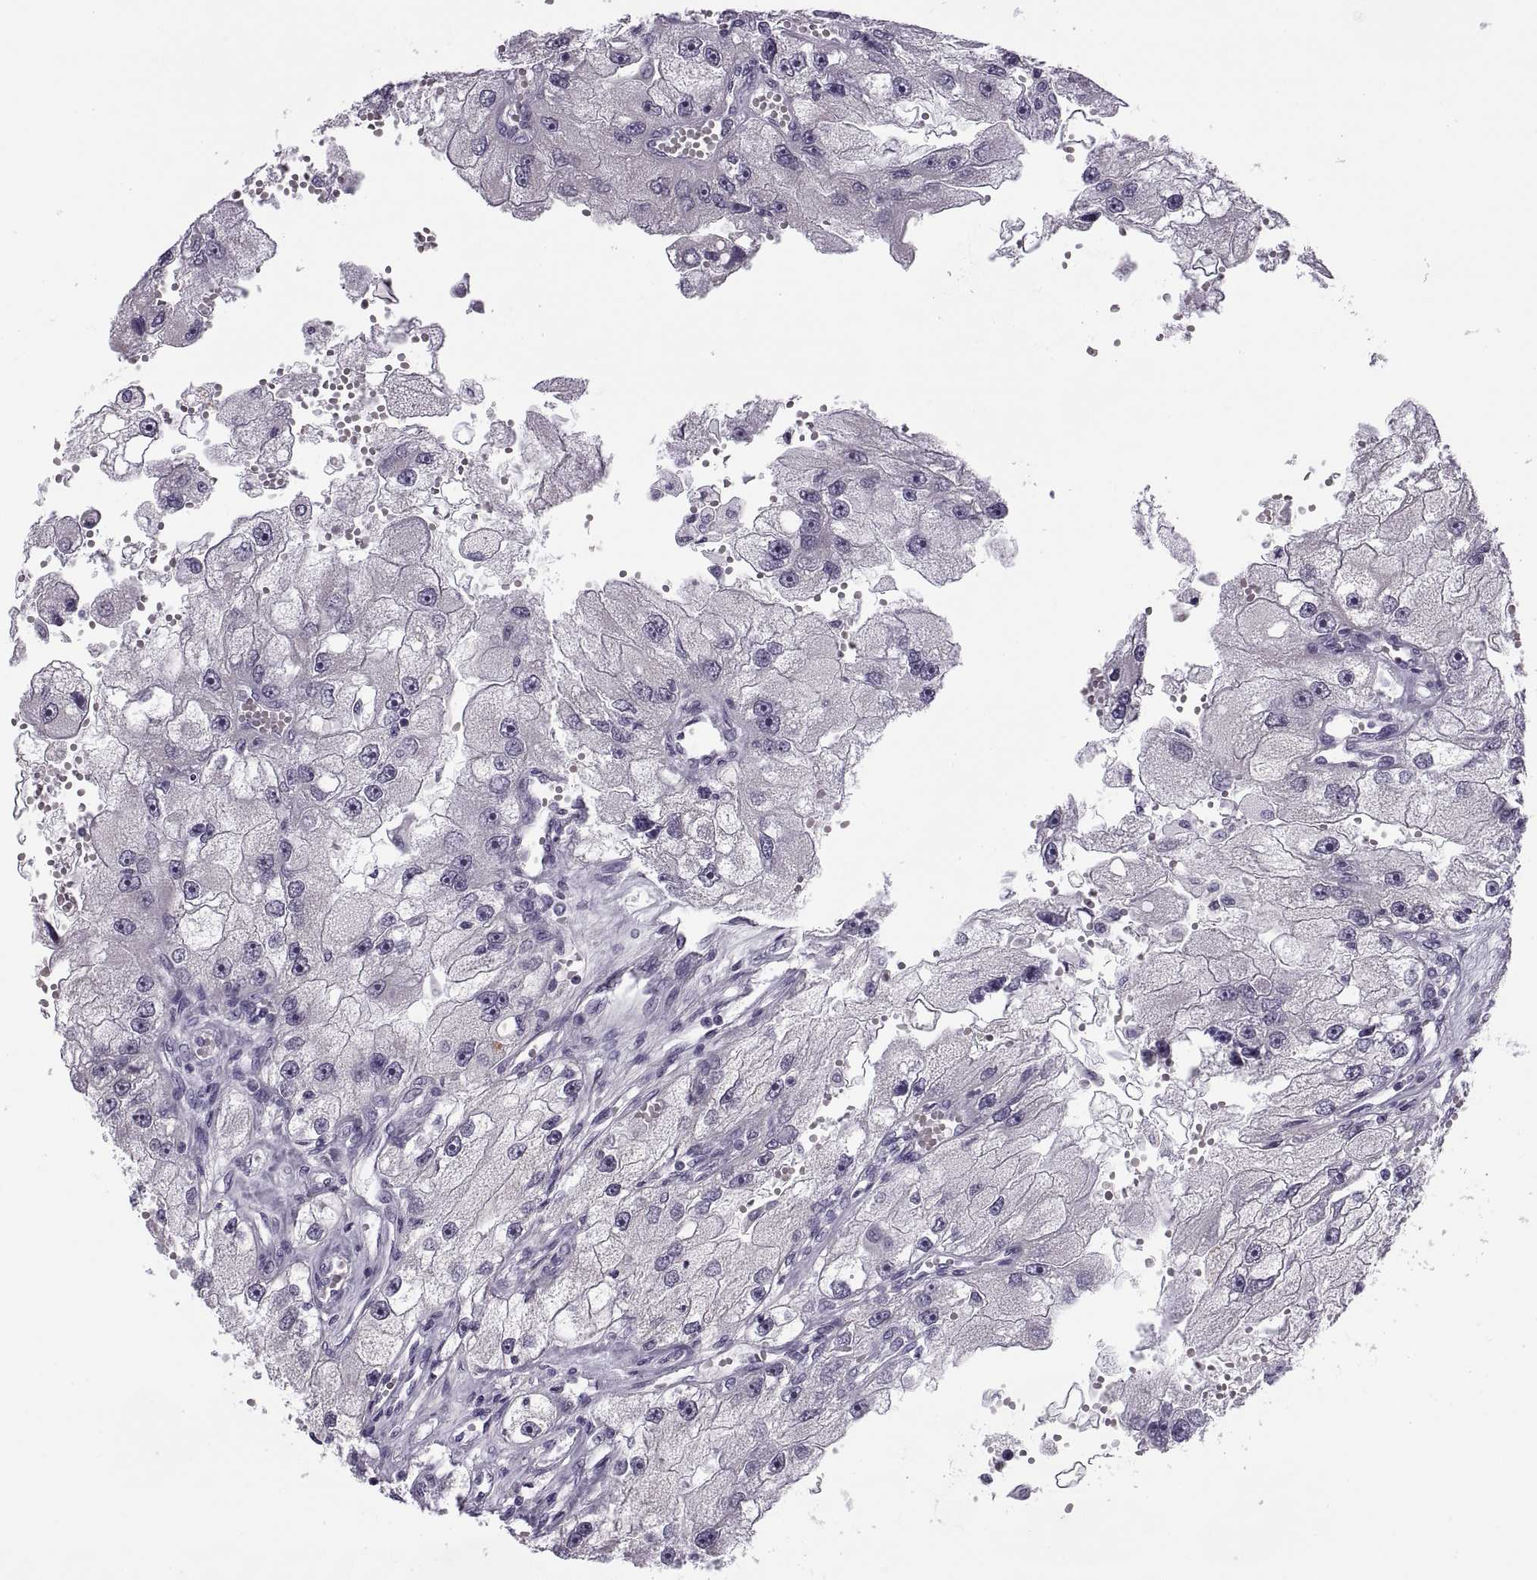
{"staining": {"intensity": "negative", "quantity": "none", "location": "none"}, "tissue": "renal cancer", "cell_type": "Tumor cells", "image_type": "cancer", "snomed": [{"axis": "morphology", "description": "Adenocarcinoma, NOS"}, {"axis": "topography", "description": "Kidney"}], "caption": "Immunohistochemistry of human renal cancer displays no expression in tumor cells.", "gene": "MAGEB1", "patient": {"sex": "male", "age": 63}}